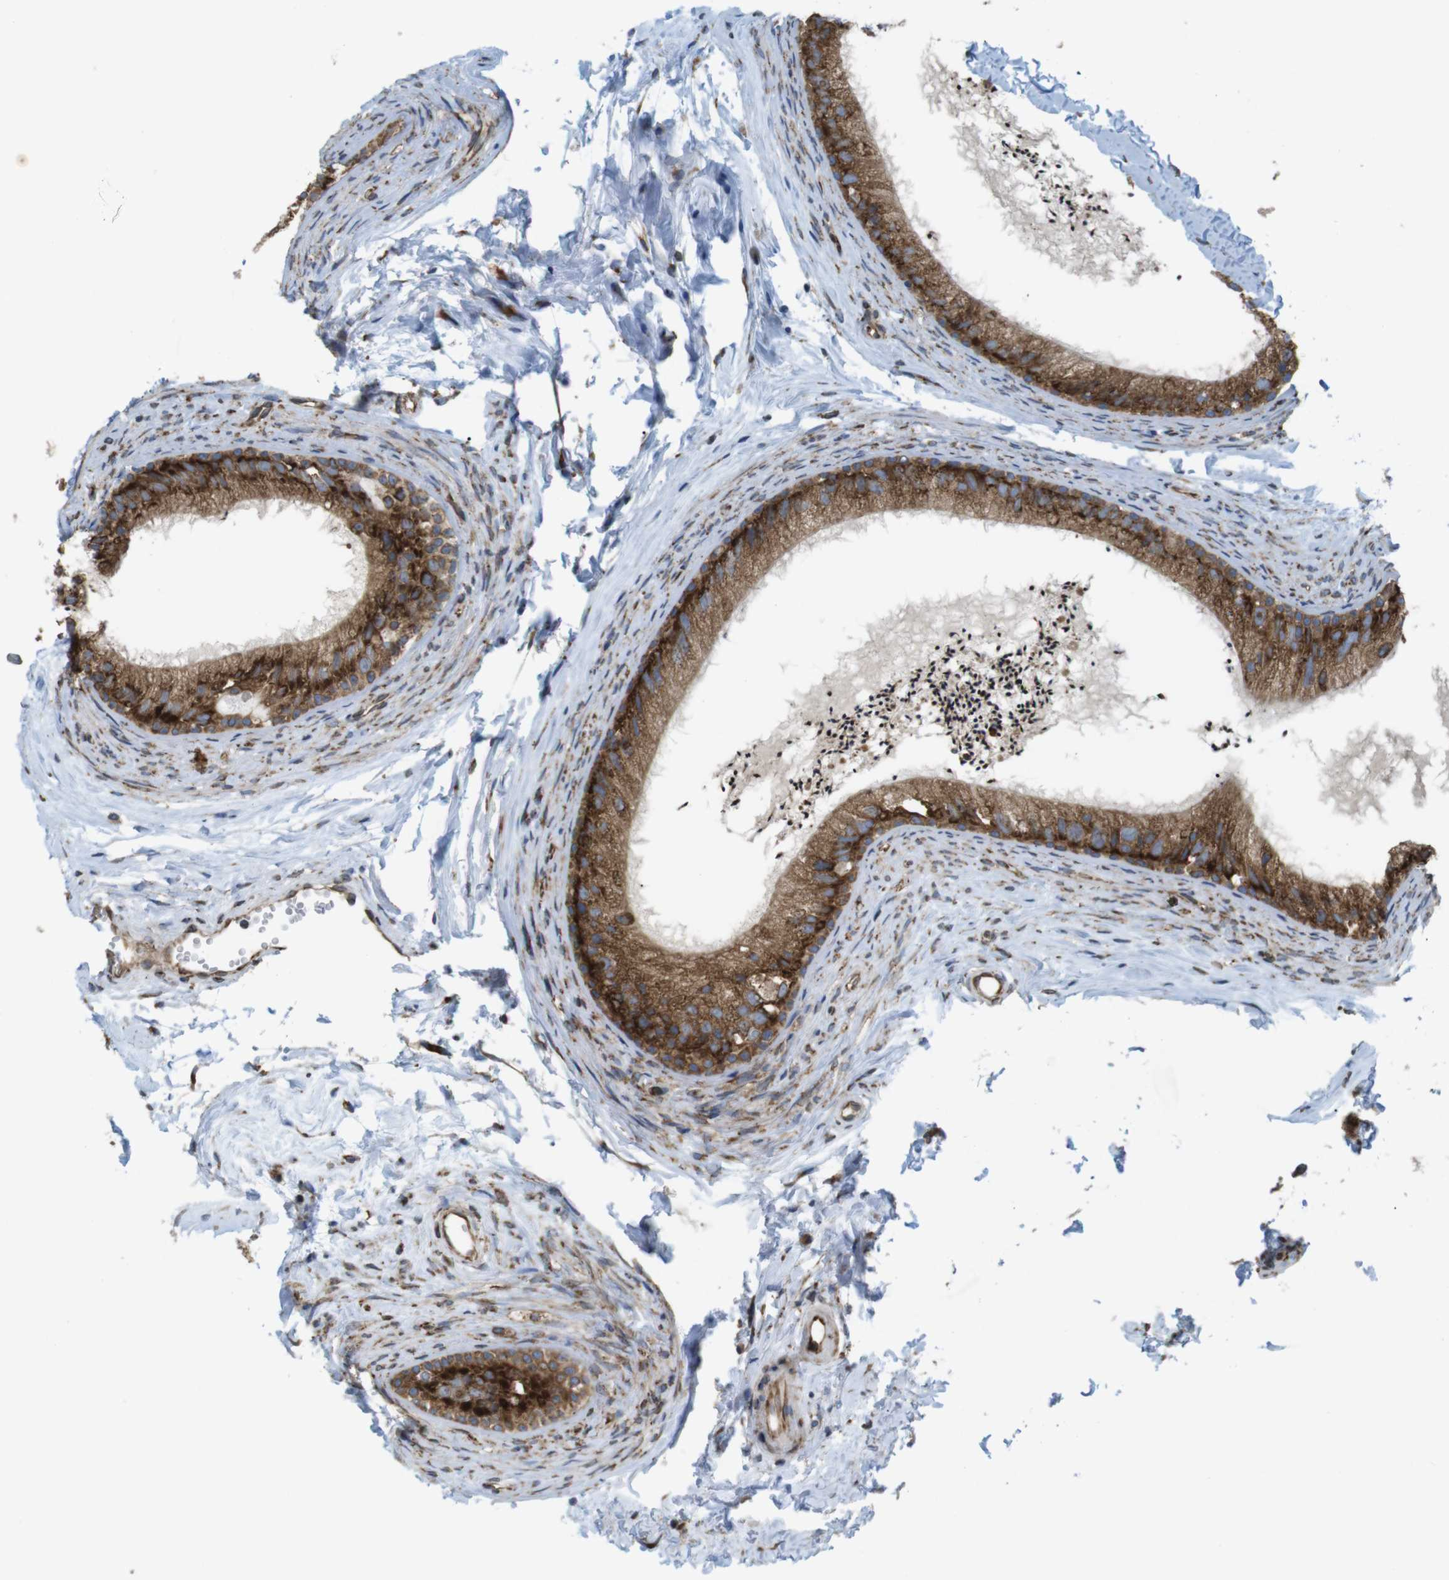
{"staining": {"intensity": "strong", "quantity": ">75%", "location": "cytoplasmic/membranous"}, "tissue": "epididymis", "cell_type": "Glandular cells", "image_type": "normal", "snomed": [{"axis": "morphology", "description": "Normal tissue, NOS"}, {"axis": "topography", "description": "Epididymis"}], "caption": "Immunohistochemistry (IHC) histopathology image of unremarkable epididymis: epididymis stained using immunohistochemistry (IHC) reveals high levels of strong protein expression localized specifically in the cytoplasmic/membranous of glandular cells, appearing as a cytoplasmic/membranous brown color.", "gene": "PCNX2", "patient": {"sex": "male", "age": 56}}